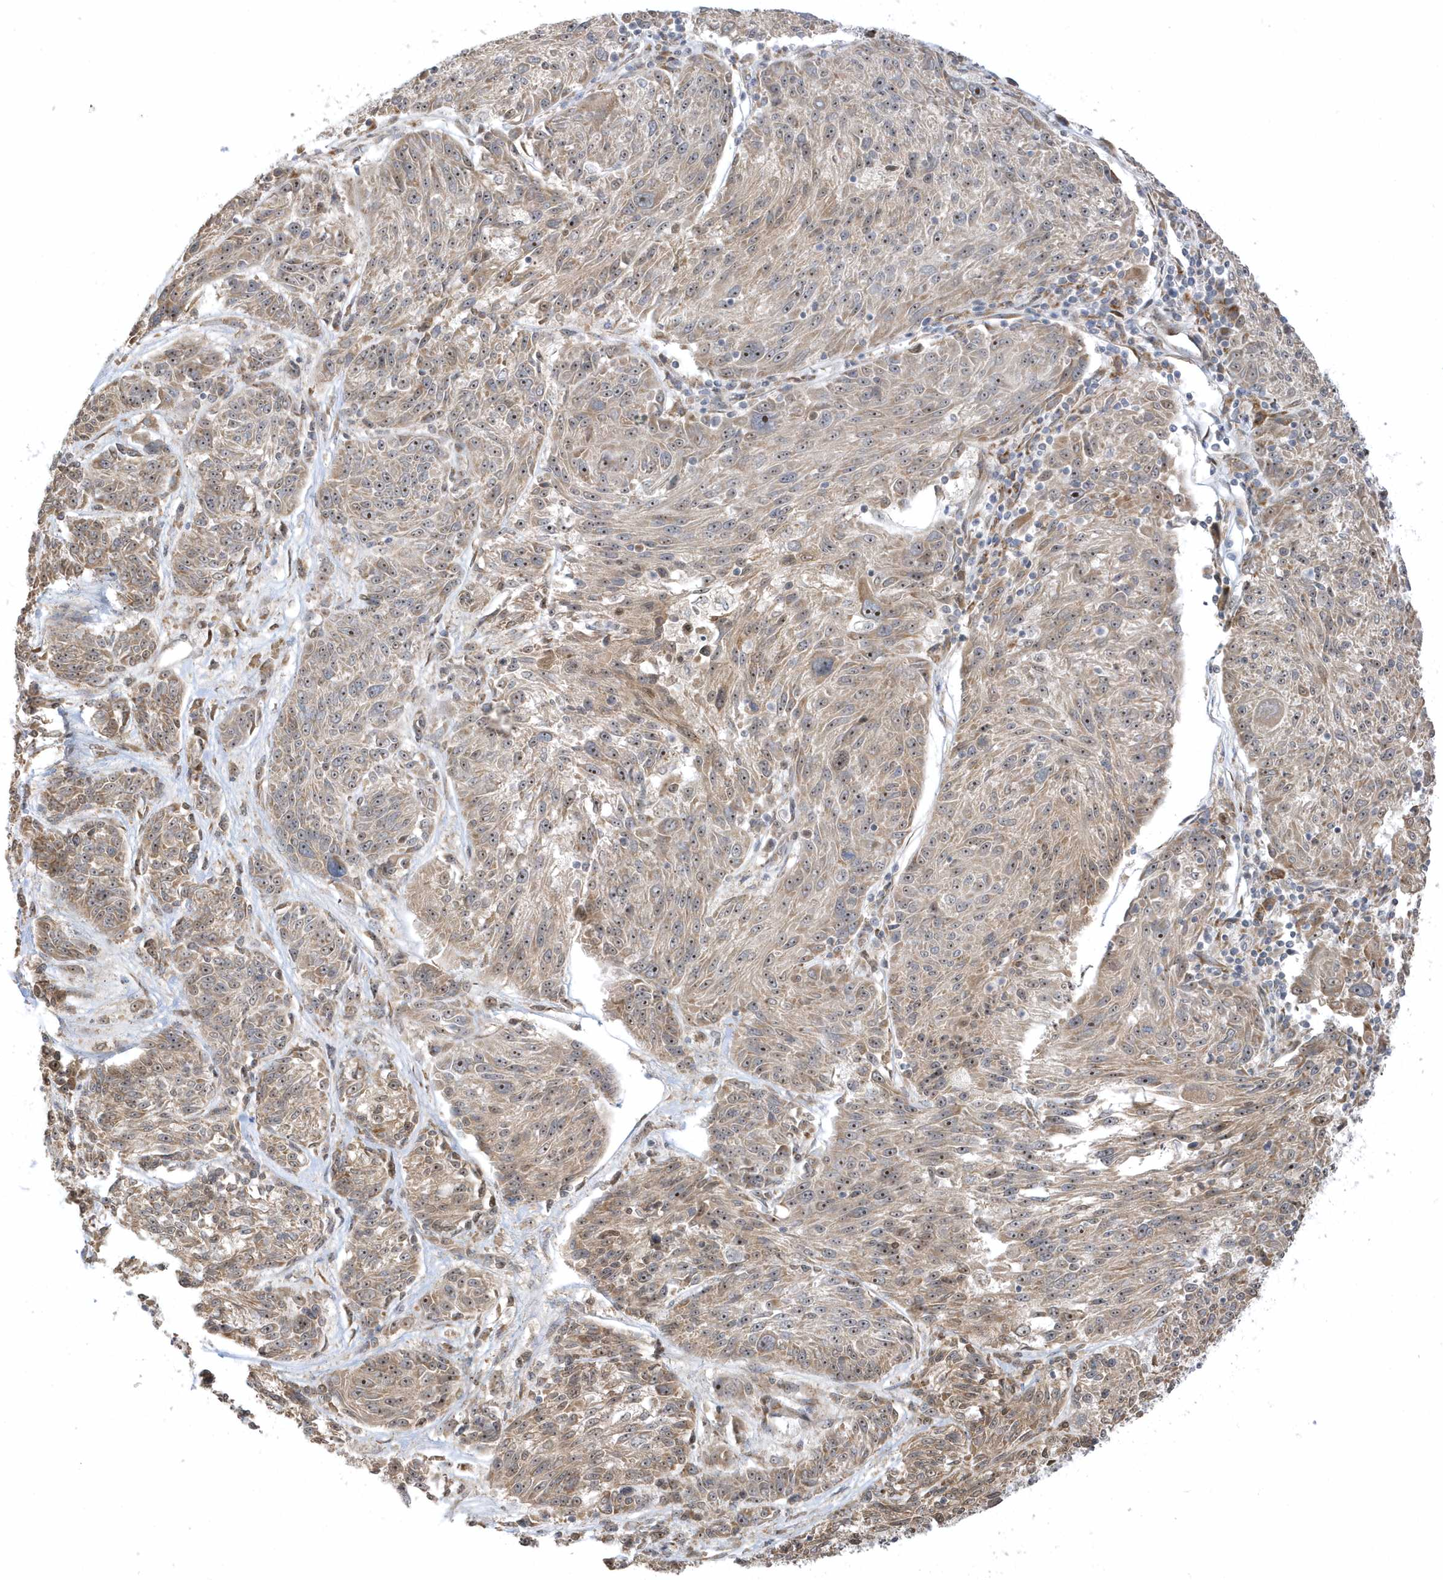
{"staining": {"intensity": "weak", "quantity": ">75%", "location": "cytoplasmic/membranous"}, "tissue": "melanoma", "cell_type": "Tumor cells", "image_type": "cancer", "snomed": [{"axis": "morphology", "description": "Malignant melanoma, NOS"}, {"axis": "topography", "description": "Skin"}], "caption": "A low amount of weak cytoplasmic/membranous expression is seen in about >75% of tumor cells in melanoma tissue. The staining was performed using DAB (3,3'-diaminobenzidine), with brown indicating positive protein expression. Nuclei are stained blue with hematoxylin.", "gene": "ECM2", "patient": {"sex": "male", "age": 53}}